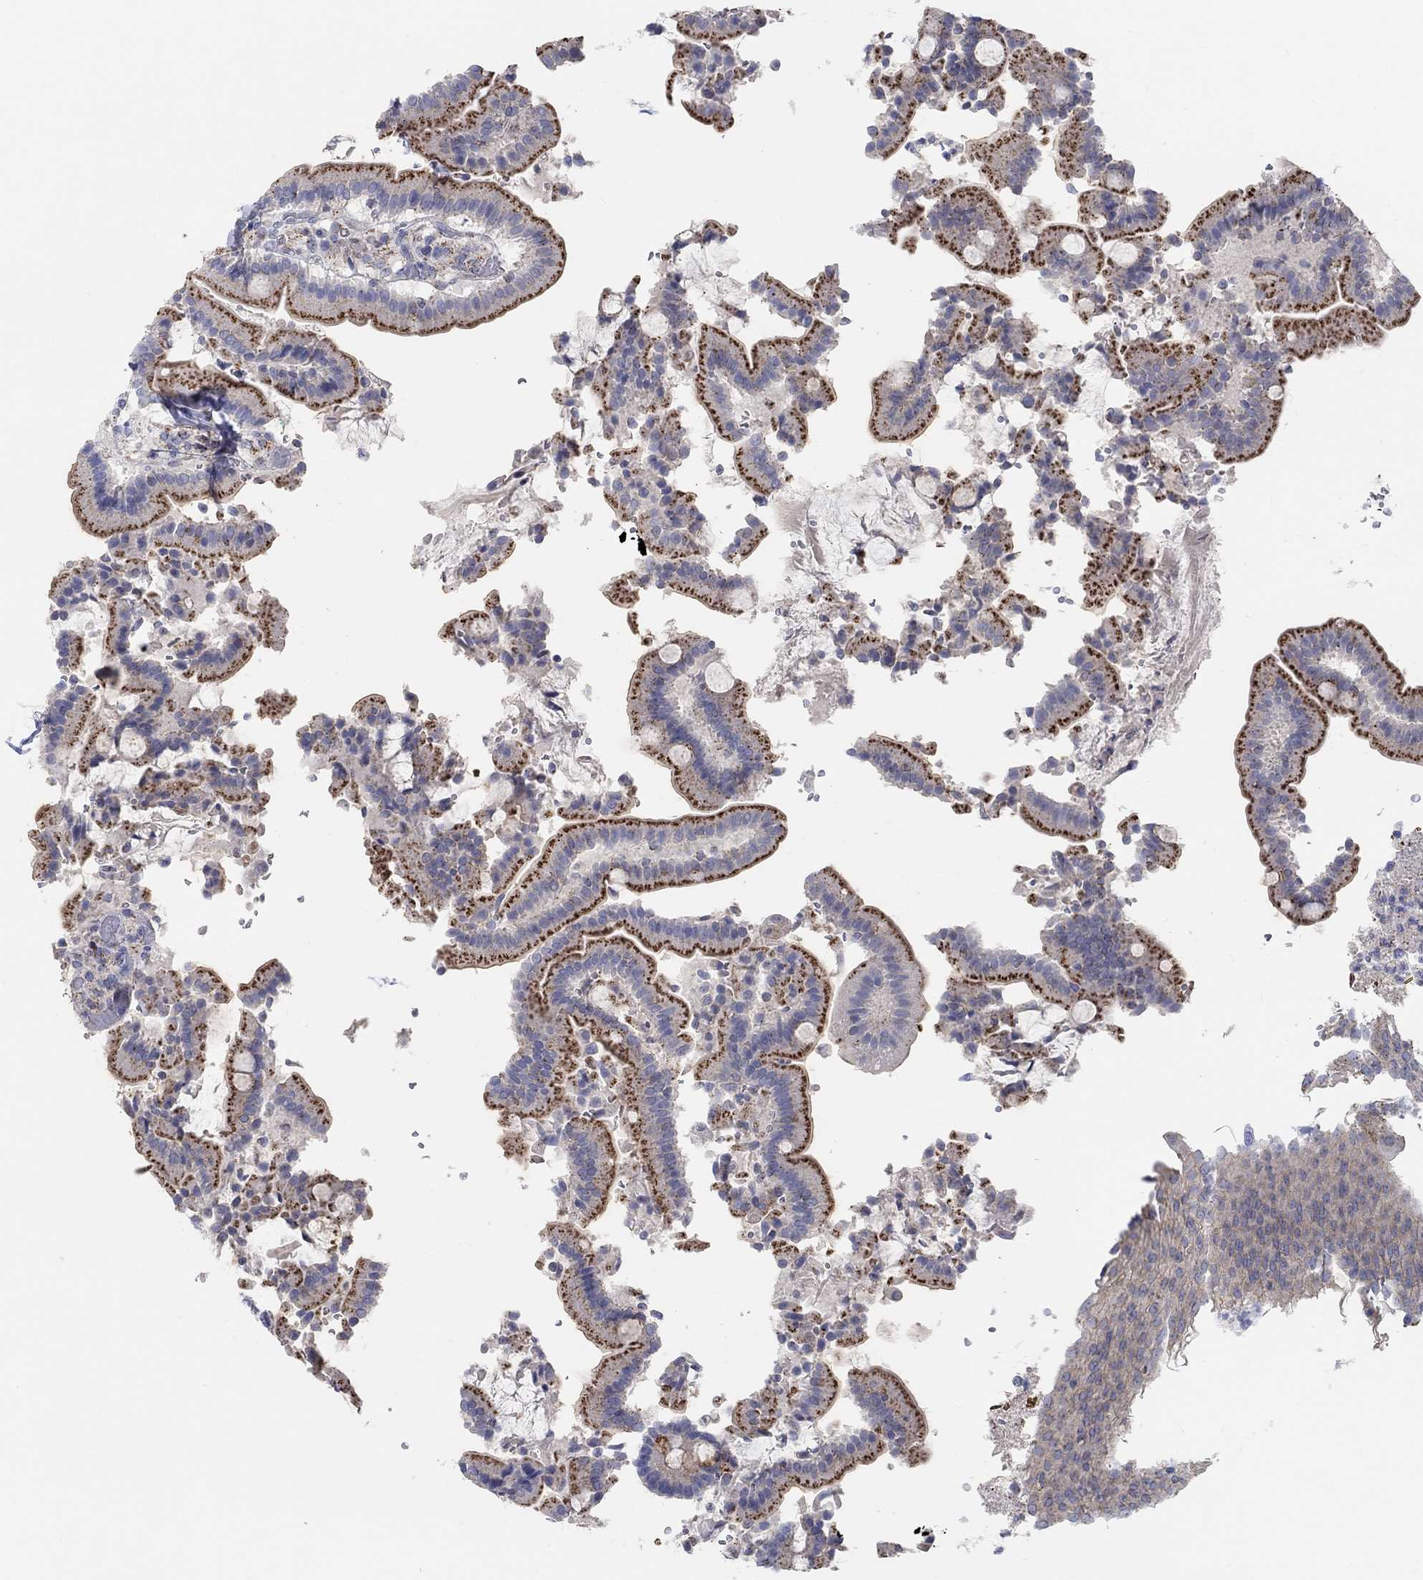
{"staining": {"intensity": "strong", "quantity": "<25%", "location": "cytoplasmic/membranous"}, "tissue": "duodenum", "cell_type": "Glandular cells", "image_type": "normal", "snomed": [{"axis": "morphology", "description": "Normal tissue, NOS"}, {"axis": "topography", "description": "Duodenum"}], "caption": "This micrograph shows normal duodenum stained with immunohistochemistry (IHC) to label a protein in brown. The cytoplasmic/membranous of glandular cells show strong positivity for the protein. Nuclei are counter-stained blue.", "gene": "NAV3", "patient": {"sex": "female", "age": 62}}